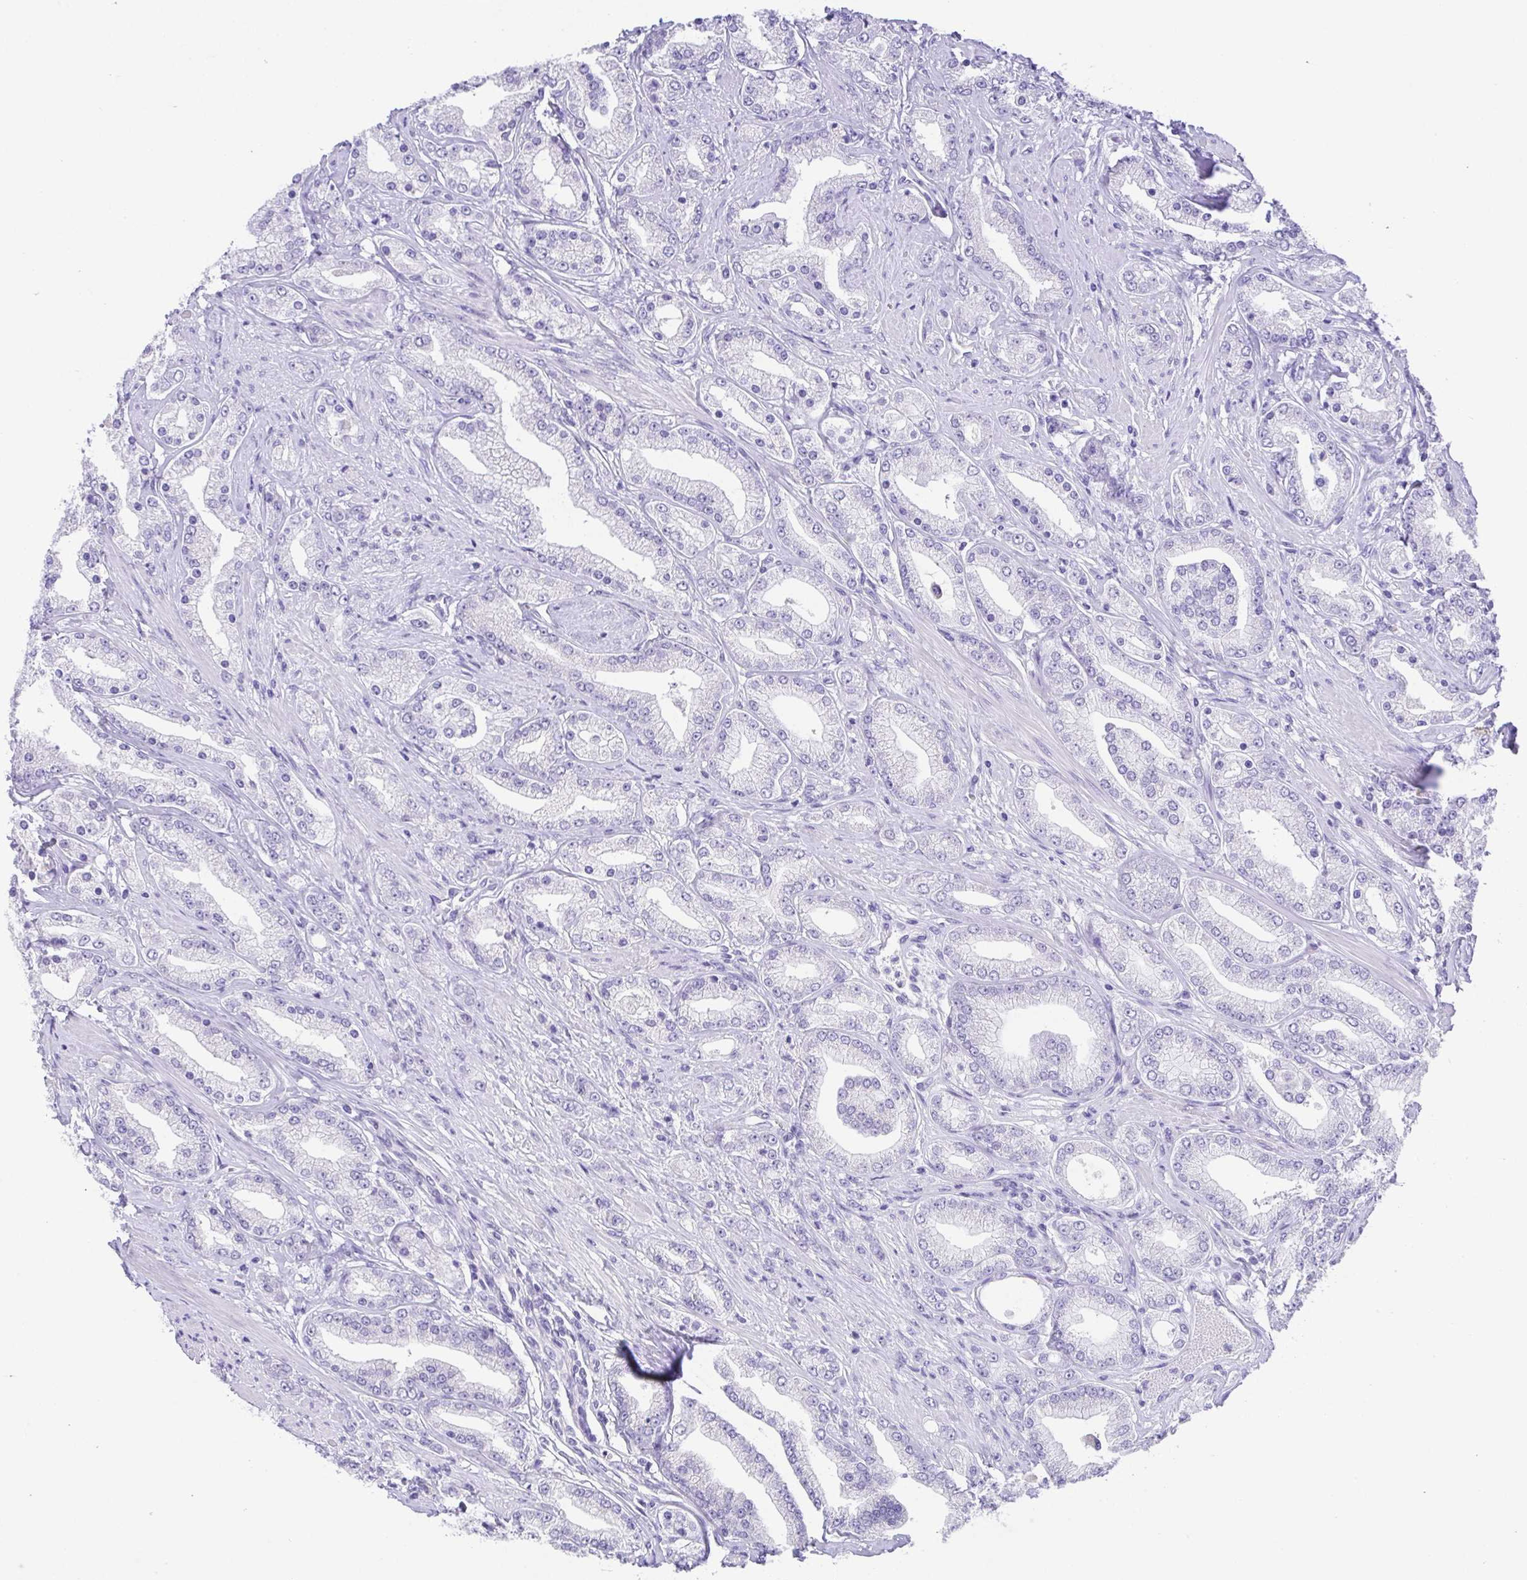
{"staining": {"intensity": "negative", "quantity": "none", "location": "none"}, "tissue": "prostate cancer", "cell_type": "Tumor cells", "image_type": "cancer", "snomed": [{"axis": "morphology", "description": "Adenocarcinoma, High grade"}, {"axis": "topography", "description": "Prostate"}], "caption": "The IHC photomicrograph has no significant expression in tumor cells of prostate cancer (adenocarcinoma (high-grade)) tissue. (DAB immunohistochemistry (IHC) with hematoxylin counter stain).", "gene": "SPATA4", "patient": {"sex": "male", "age": 67}}